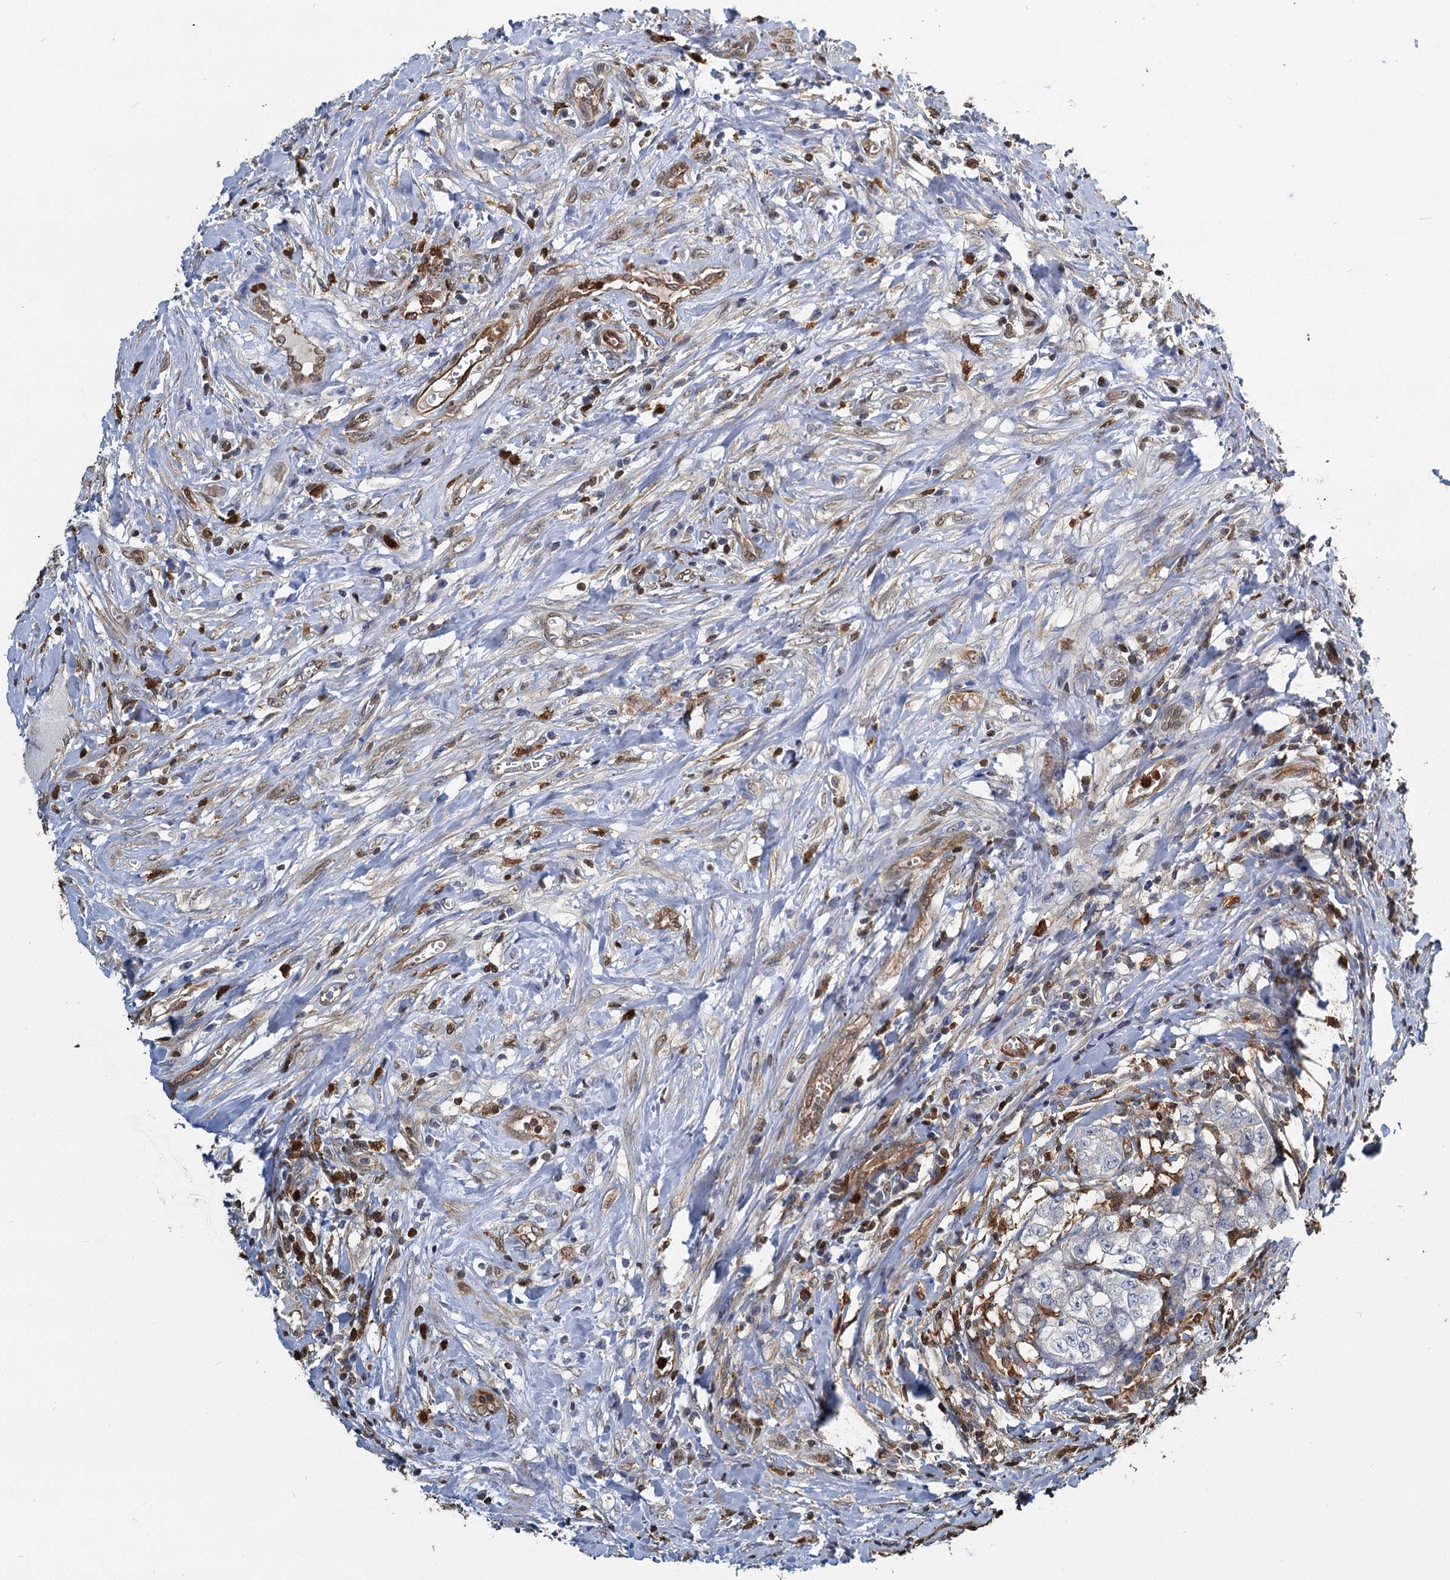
{"staining": {"intensity": "negative", "quantity": "none", "location": "none"}, "tissue": "testis cancer", "cell_type": "Tumor cells", "image_type": "cancer", "snomed": [{"axis": "morphology", "description": "Seminoma, NOS"}, {"axis": "morphology", "description": "Carcinoma, Embryonal, NOS"}, {"axis": "topography", "description": "Testis"}], "caption": "The immunohistochemistry histopathology image has no significant expression in tumor cells of seminoma (testis) tissue.", "gene": "S100A6", "patient": {"sex": "male", "age": 43}}